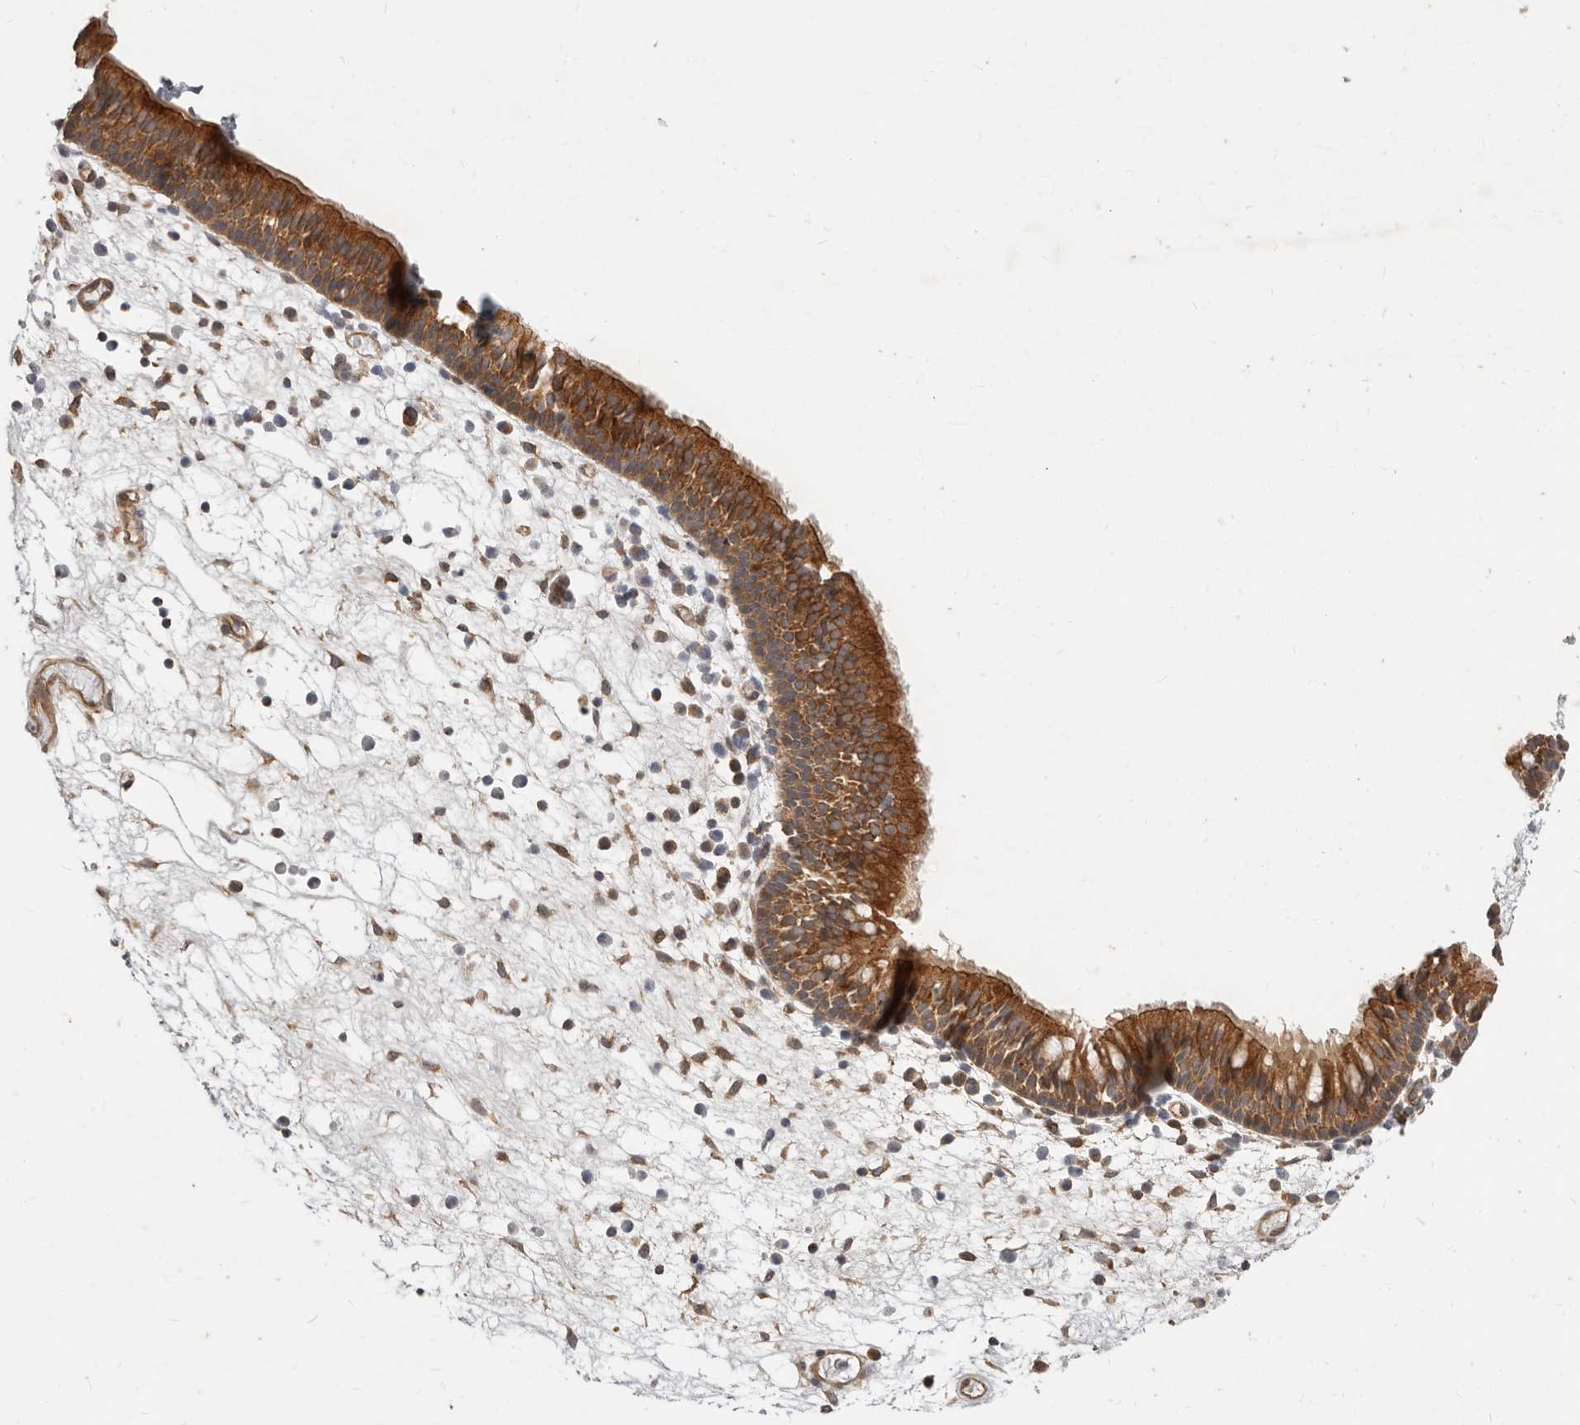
{"staining": {"intensity": "strong", "quantity": ">75%", "location": "cytoplasmic/membranous"}, "tissue": "nasopharynx", "cell_type": "Respiratory epithelial cells", "image_type": "normal", "snomed": [{"axis": "morphology", "description": "Normal tissue, NOS"}, {"axis": "morphology", "description": "Inflammation, NOS"}, {"axis": "morphology", "description": "Malignant melanoma, Metastatic site"}, {"axis": "topography", "description": "Nasopharynx"}], "caption": "Immunohistochemistry (IHC) of unremarkable human nasopharynx displays high levels of strong cytoplasmic/membranous expression in about >75% of respiratory epithelial cells.", "gene": "USP49", "patient": {"sex": "male", "age": 70}}